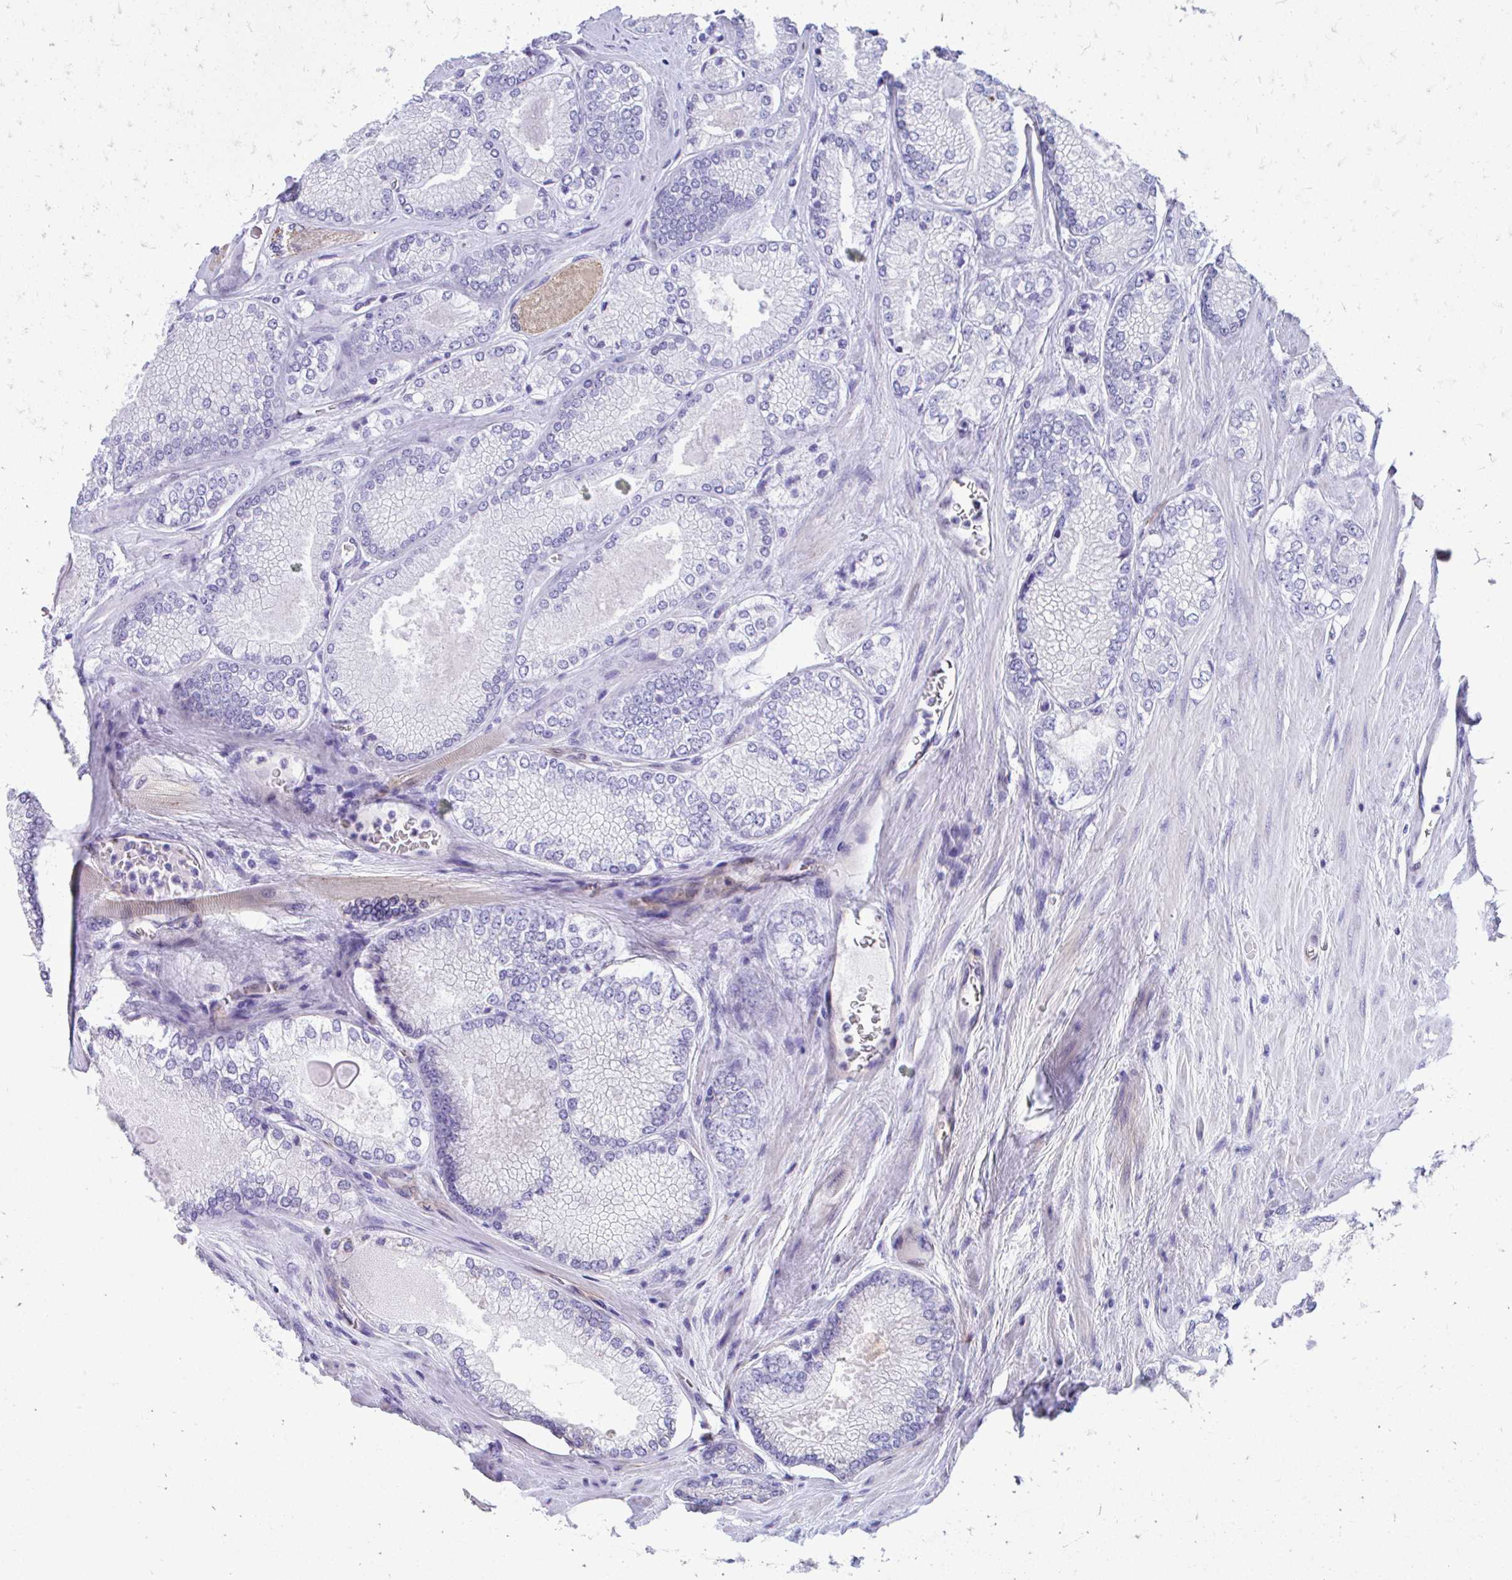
{"staining": {"intensity": "negative", "quantity": "none", "location": "none"}, "tissue": "prostate cancer", "cell_type": "Tumor cells", "image_type": "cancer", "snomed": [{"axis": "morphology", "description": "Adenocarcinoma, Low grade"}, {"axis": "topography", "description": "Prostate"}], "caption": "IHC micrograph of neoplastic tissue: human prostate cancer (low-grade adenocarcinoma) stained with DAB (3,3'-diaminobenzidine) shows no significant protein expression in tumor cells.", "gene": "KRIT1", "patient": {"sex": "male", "age": 67}}